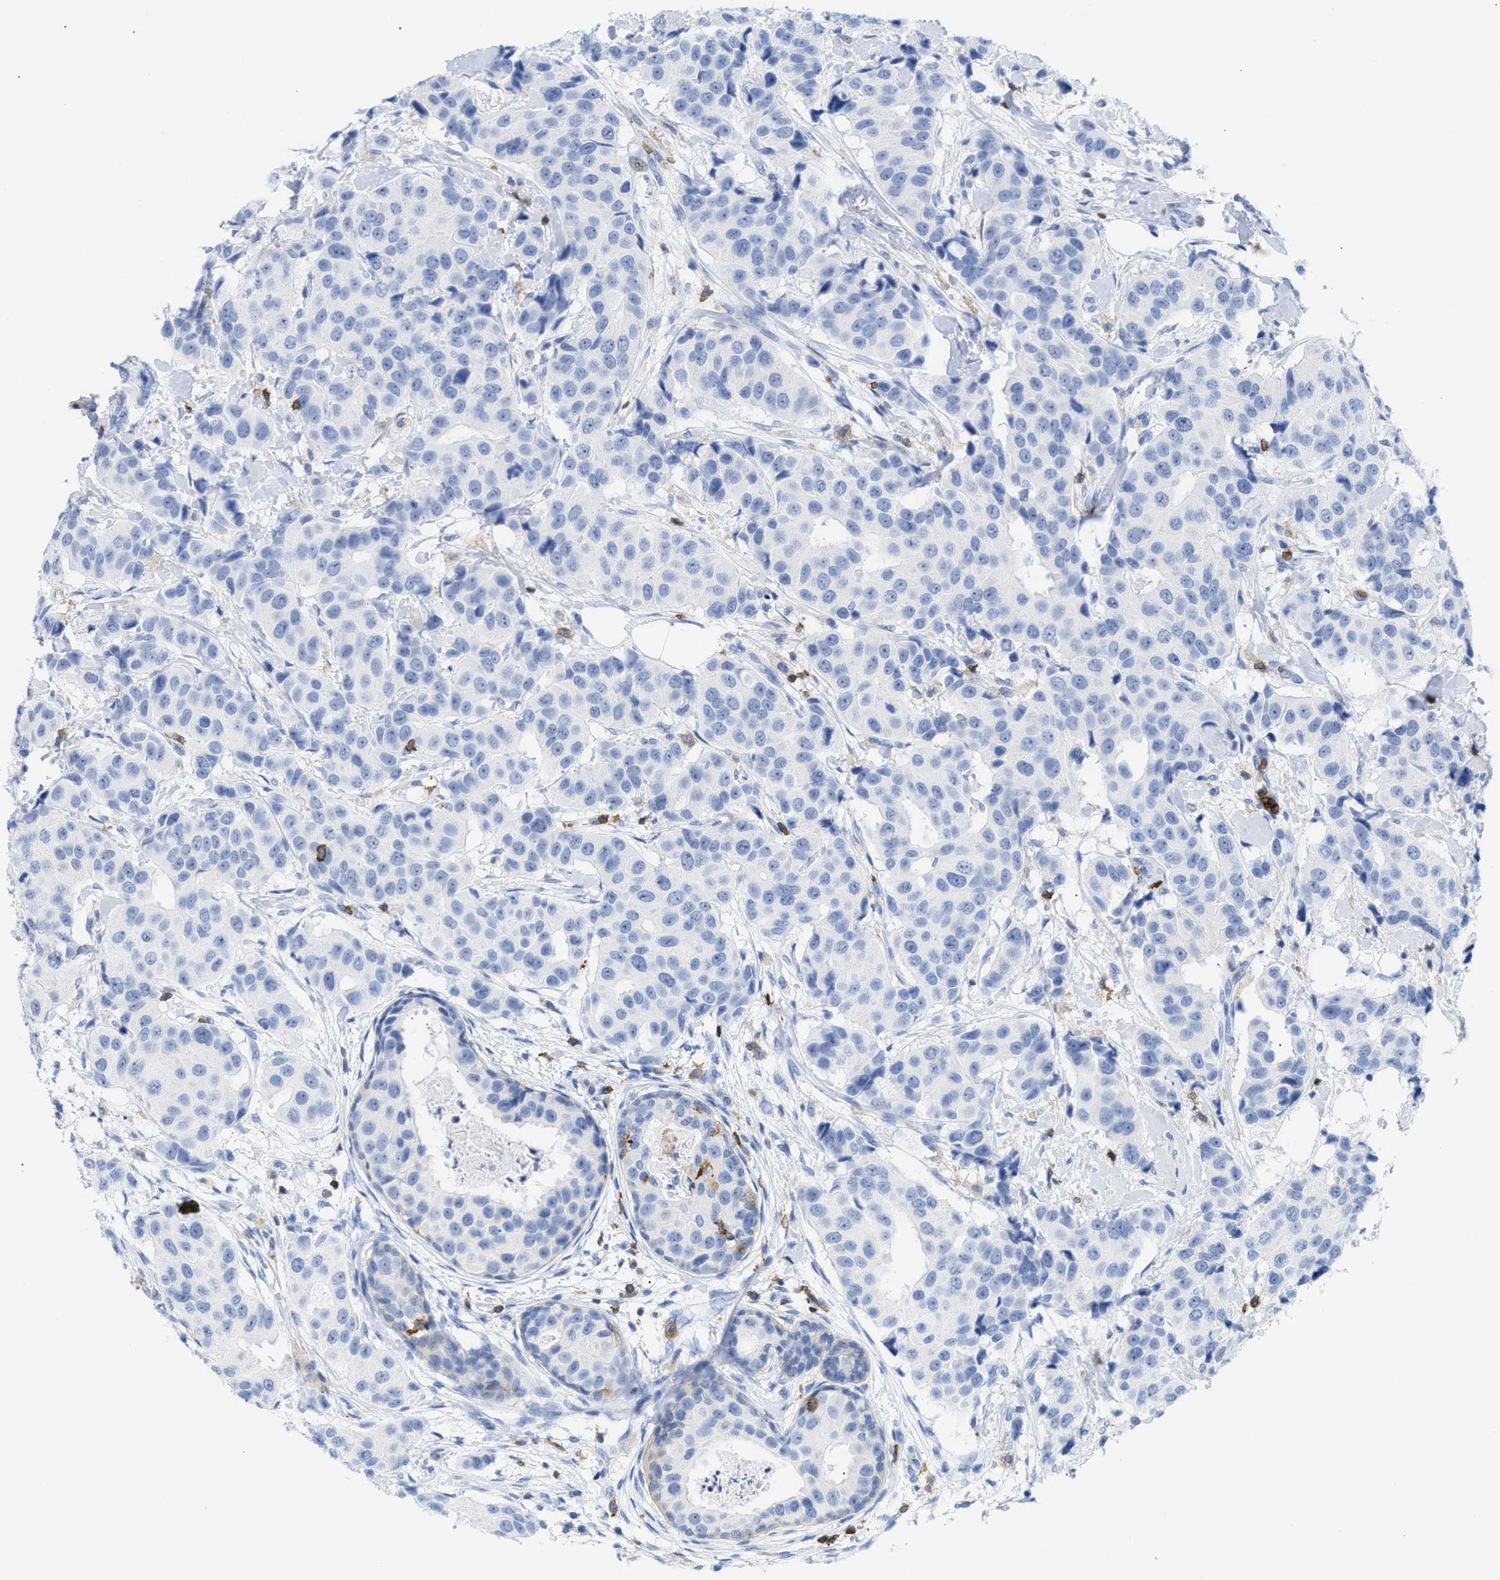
{"staining": {"intensity": "negative", "quantity": "none", "location": "none"}, "tissue": "breast cancer", "cell_type": "Tumor cells", "image_type": "cancer", "snomed": [{"axis": "morphology", "description": "Normal tissue, NOS"}, {"axis": "morphology", "description": "Duct carcinoma"}, {"axis": "topography", "description": "Breast"}], "caption": "DAB (3,3'-diaminobenzidine) immunohistochemical staining of human breast cancer exhibits no significant expression in tumor cells.", "gene": "LCP1", "patient": {"sex": "female", "age": 39}}